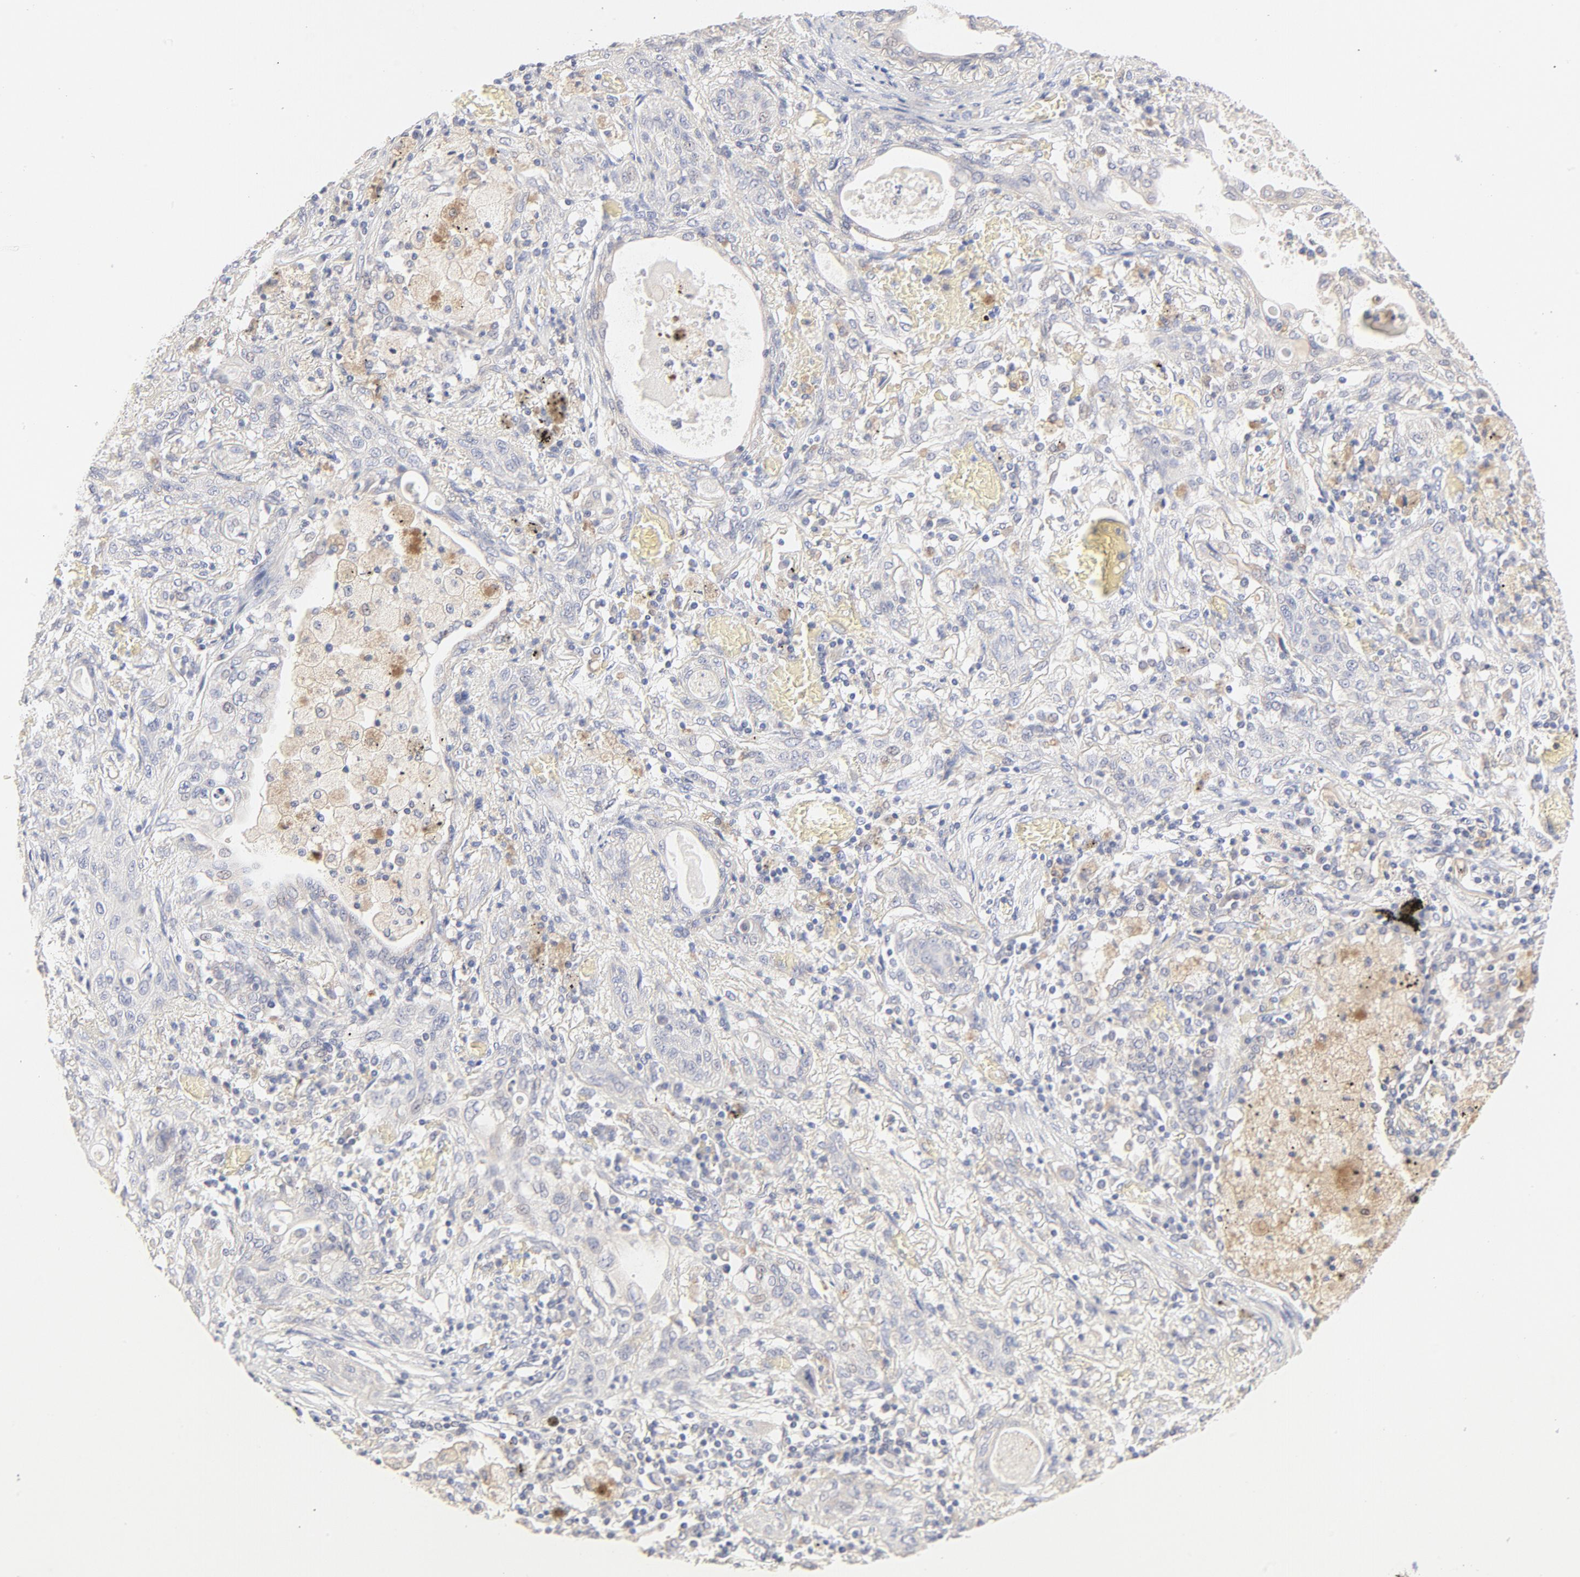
{"staining": {"intensity": "negative", "quantity": "none", "location": "none"}, "tissue": "lung cancer", "cell_type": "Tumor cells", "image_type": "cancer", "snomed": [{"axis": "morphology", "description": "Squamous cell carcinoma, NOS"}, {"axis": "topography", "description": "Lung"}], "caption": "A photomicrograph of lung cancer stained for a protein displays no brown staining in tumor cells.", "gene": "MTERF2", "patient": {"sex": "female", "age": 47}}